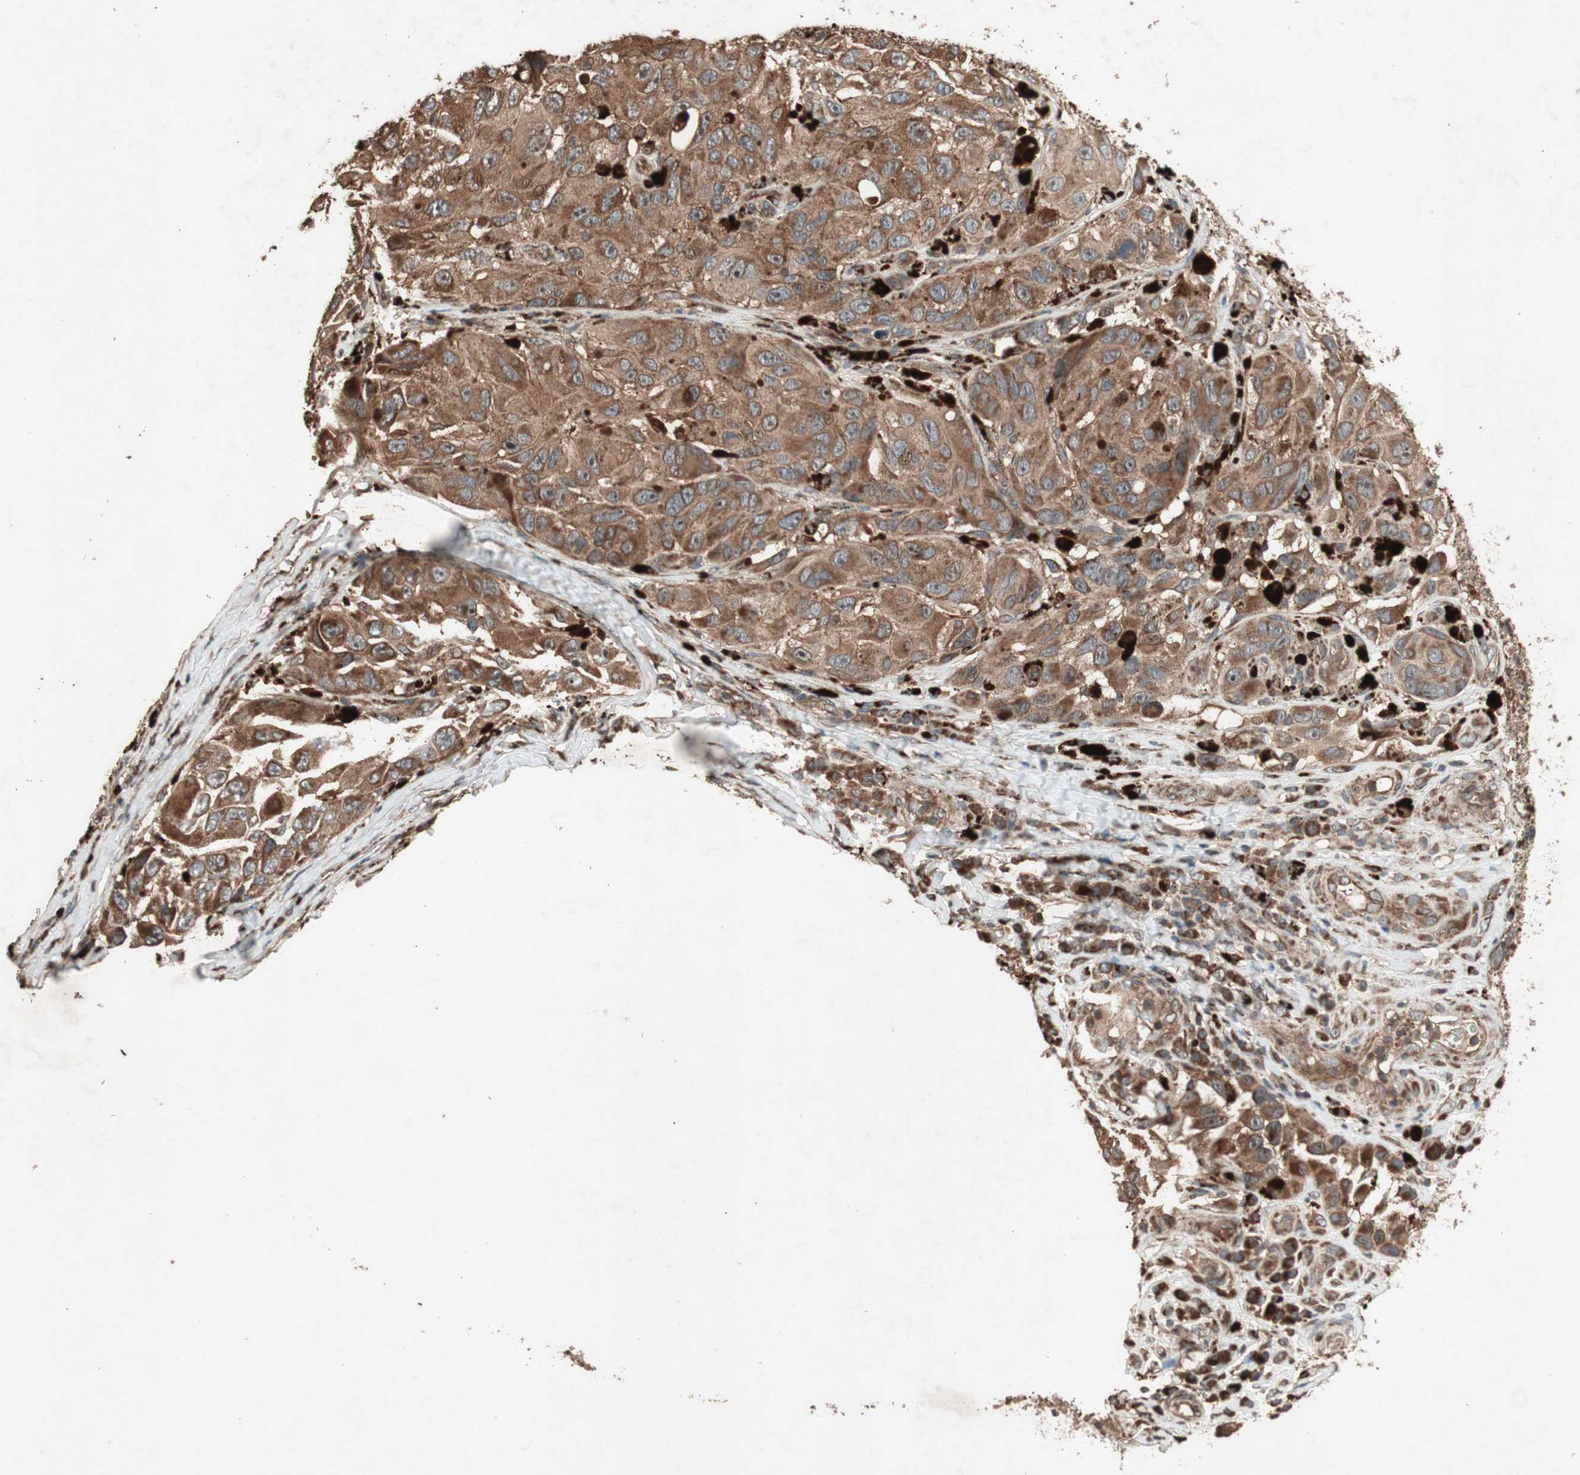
{"staining": {"intensity": "moderate", "quantity": ">75%", "location": "cytoplasmic/membranous"}, "tissue": "melanoma", "cell_type": "Tumor cells", "image_type": "cancer", "snomed": [{"axis": "morphology", "description": "Malignant melanoma, NOS"}, {"axis": "topography", "description": "Skin"}], "caption": "Immunohistochemical staining of melanoma exhibits moderate cytoplasmic/membranous protein staining in about >75% of tumor cells.", "gene": "RAB1A", "patient": {"sex": "female", "age": 73}}